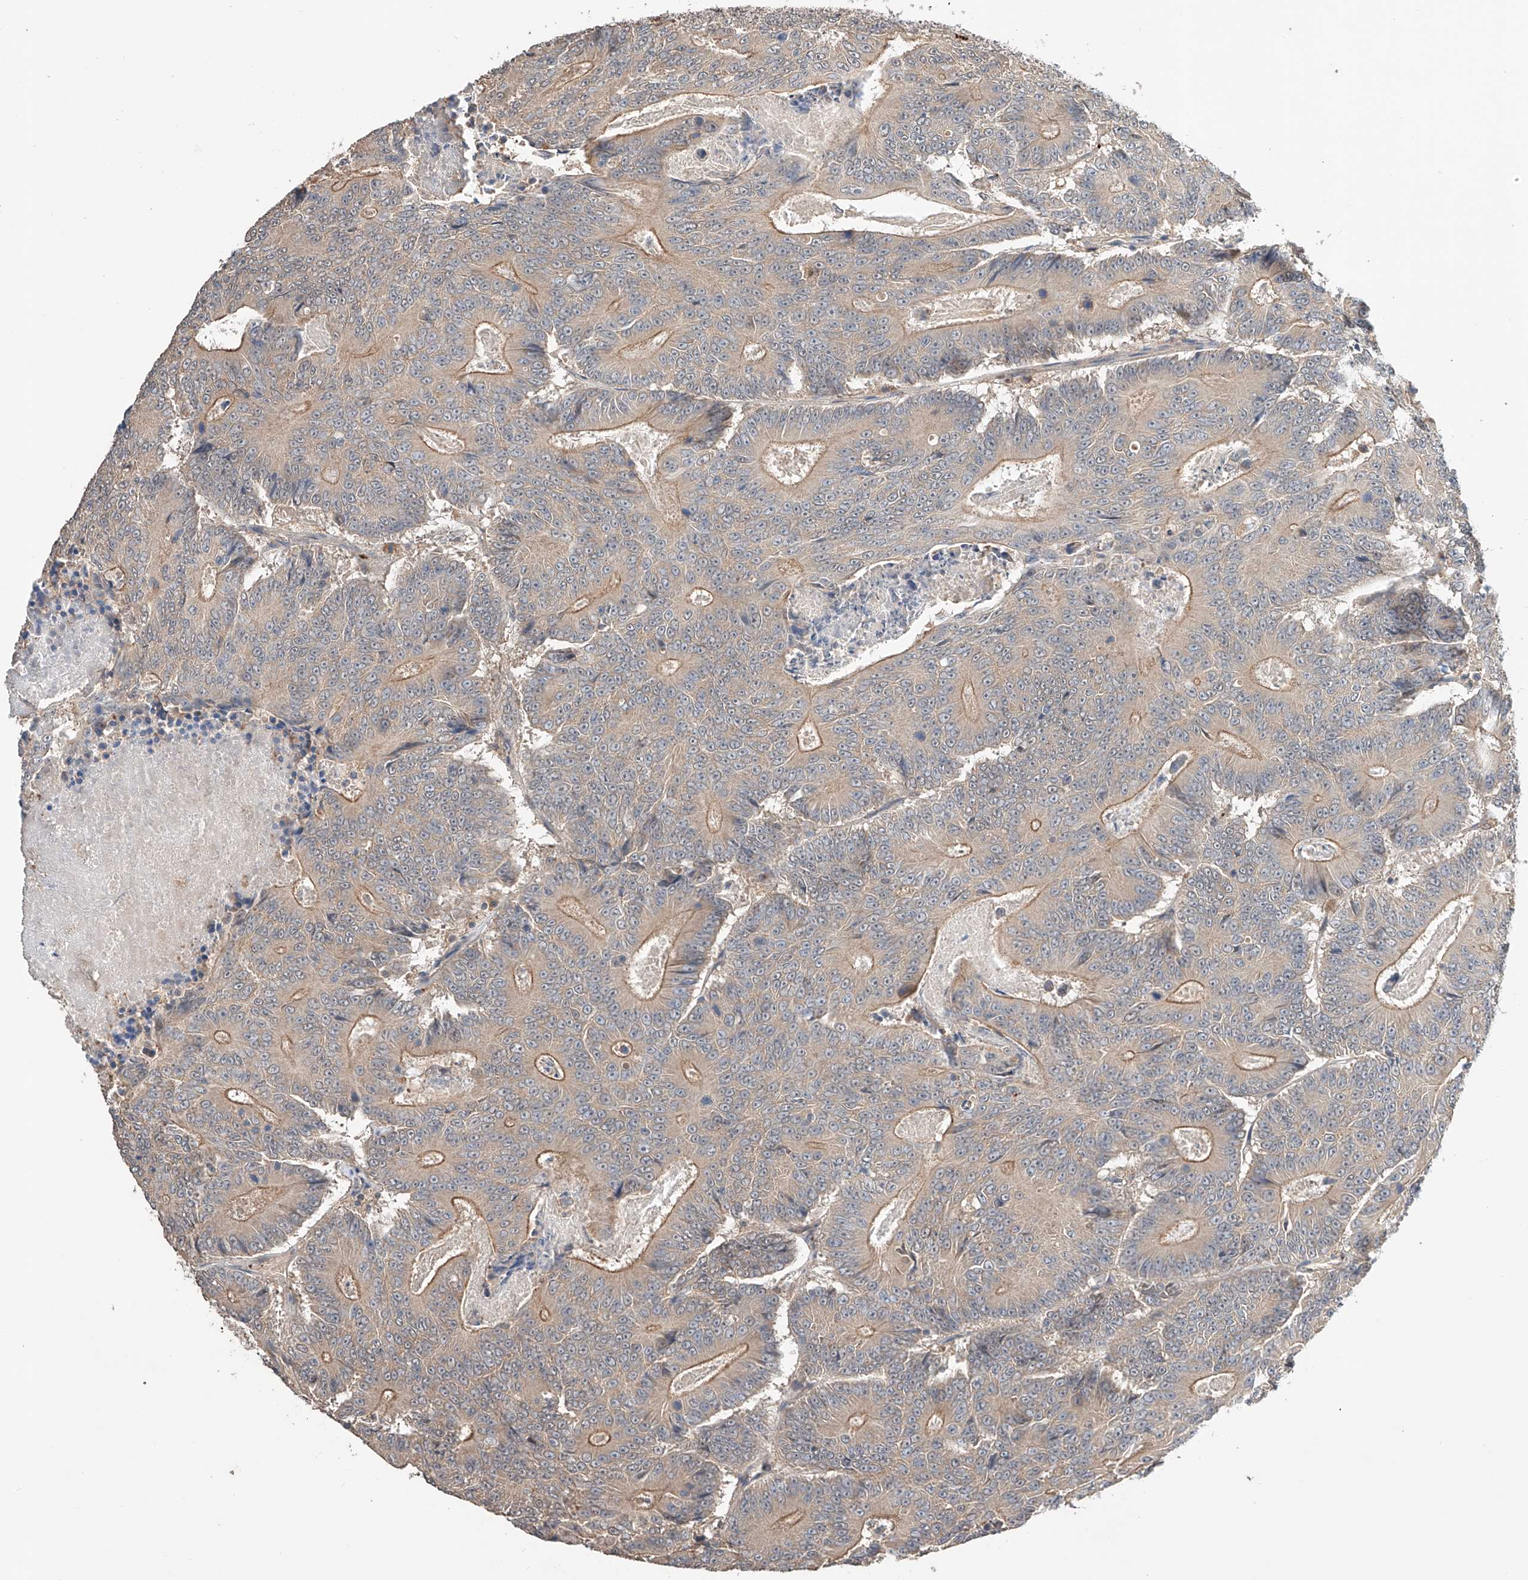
{"staining": {"intensity": "moderate", "quantity": "<25%", "location": "cytoplasmic/membranous"}, "tissue": "colorectal cancer", "cell_type": "Tumor cells", "image_type": "cancer", "snomed": [{"axis": "morphology", "description": "Adenocarcinoma, NOS"}, {"axis": "topography", "description": "Colon"}], "caption": "IHC of adenocarcinoma (colorectal) shows low levels of moderate cytoplasmic/membranous positivity in approximately <25% of tumor cells. Using DAB (brown) and hematoxylin (blue) stains, captured at high magnification using brightfield microscopy.", "gene": "ZFHX2", "patient": {"sex": "male", "age": 83}}